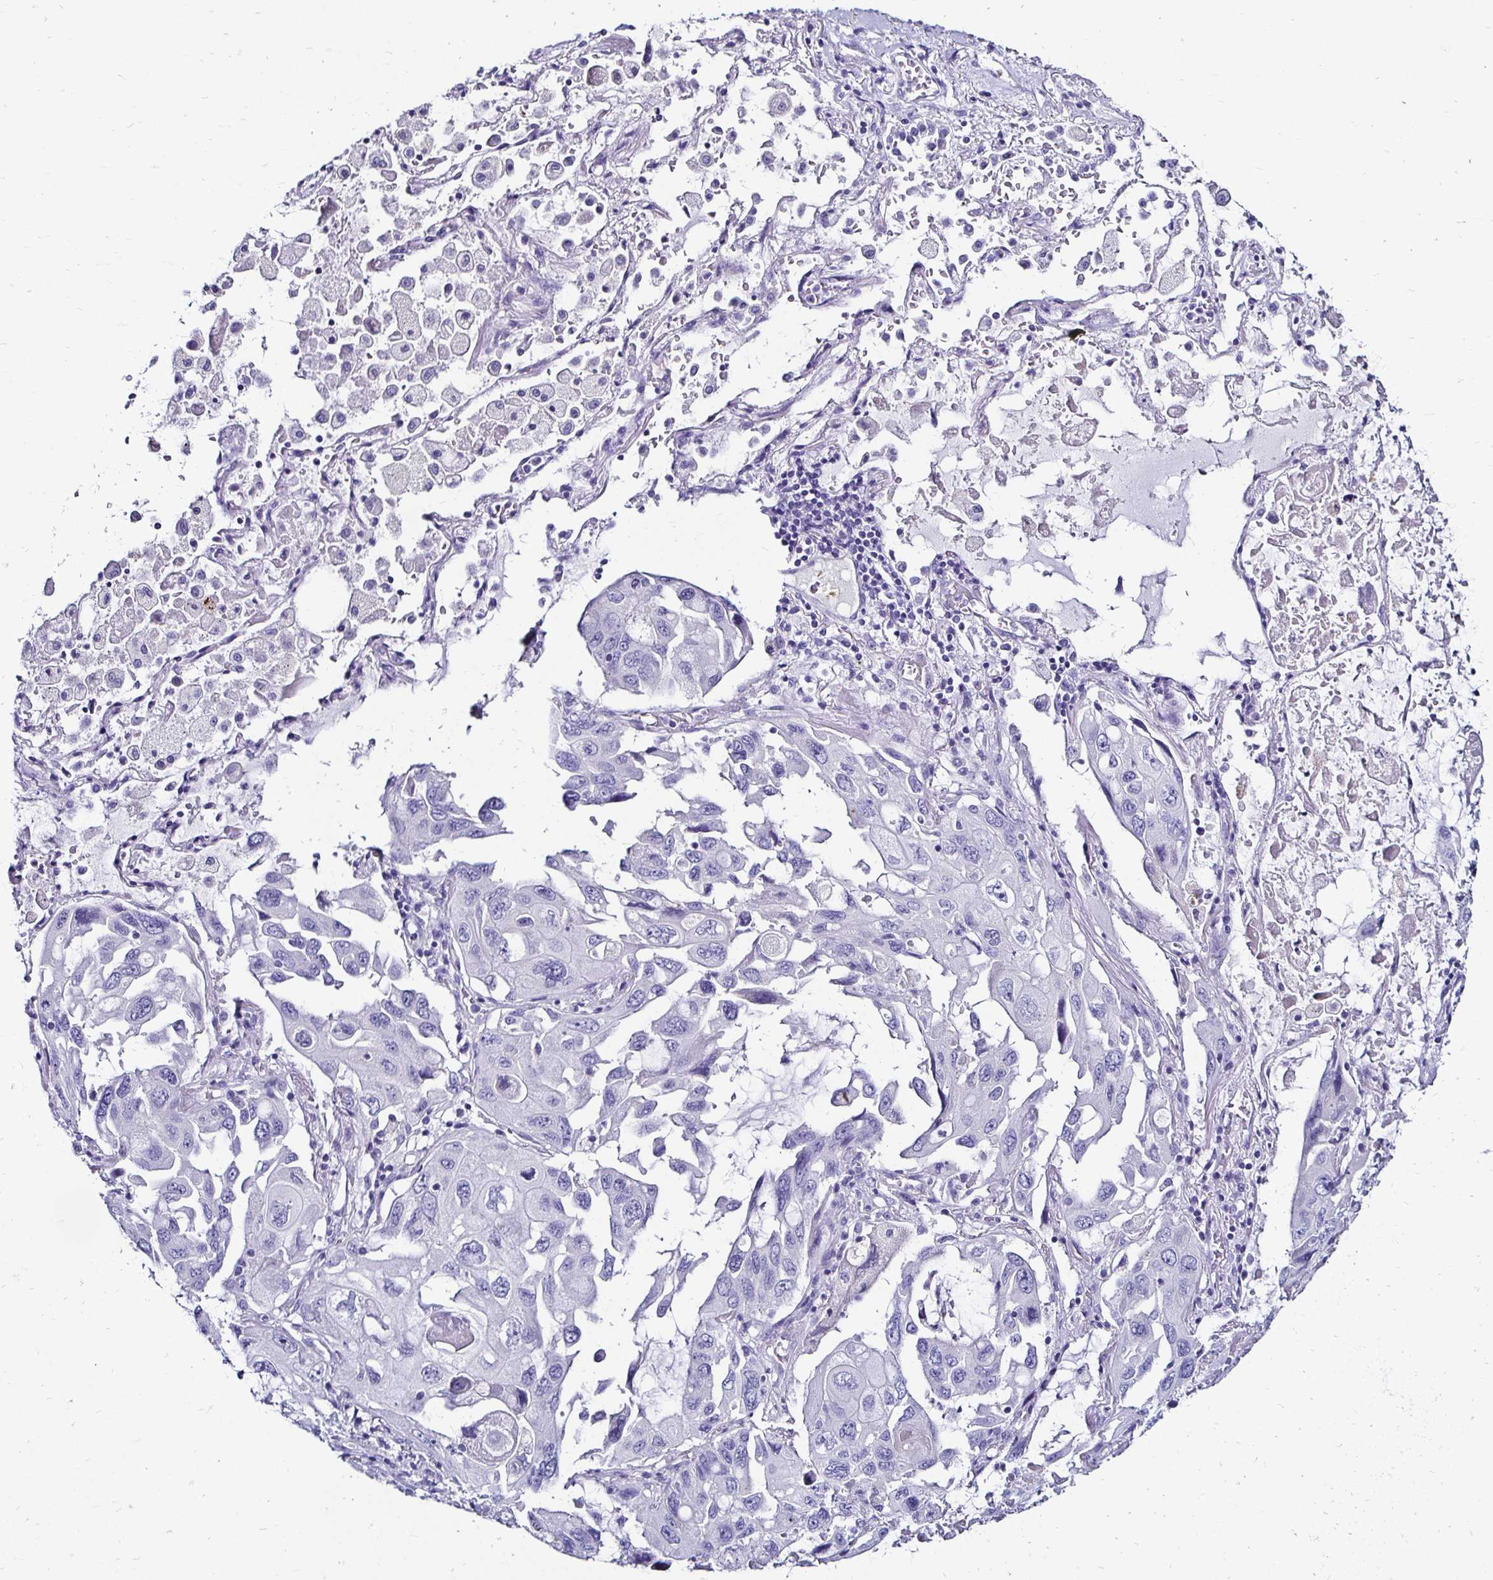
{"staining": {"intensity": "negative", "quantity": "none", "location": "none"}, "tissue": "lung cancer", "cell_type": "Tumor cells", "image_type": "cancer", "snomed": [{"axis": "morphology", "description": "Squamous cell carcinoma, NOS"}, {"axis": "topography", "description": "Lung"}], "caption": "This is an immunohistochemistry (IHC) histopathology image of human lung cancer. There is no positivity in tumor cells.", "gene": "KCNT1", "patient": {"sex": "female", "age": 73}}